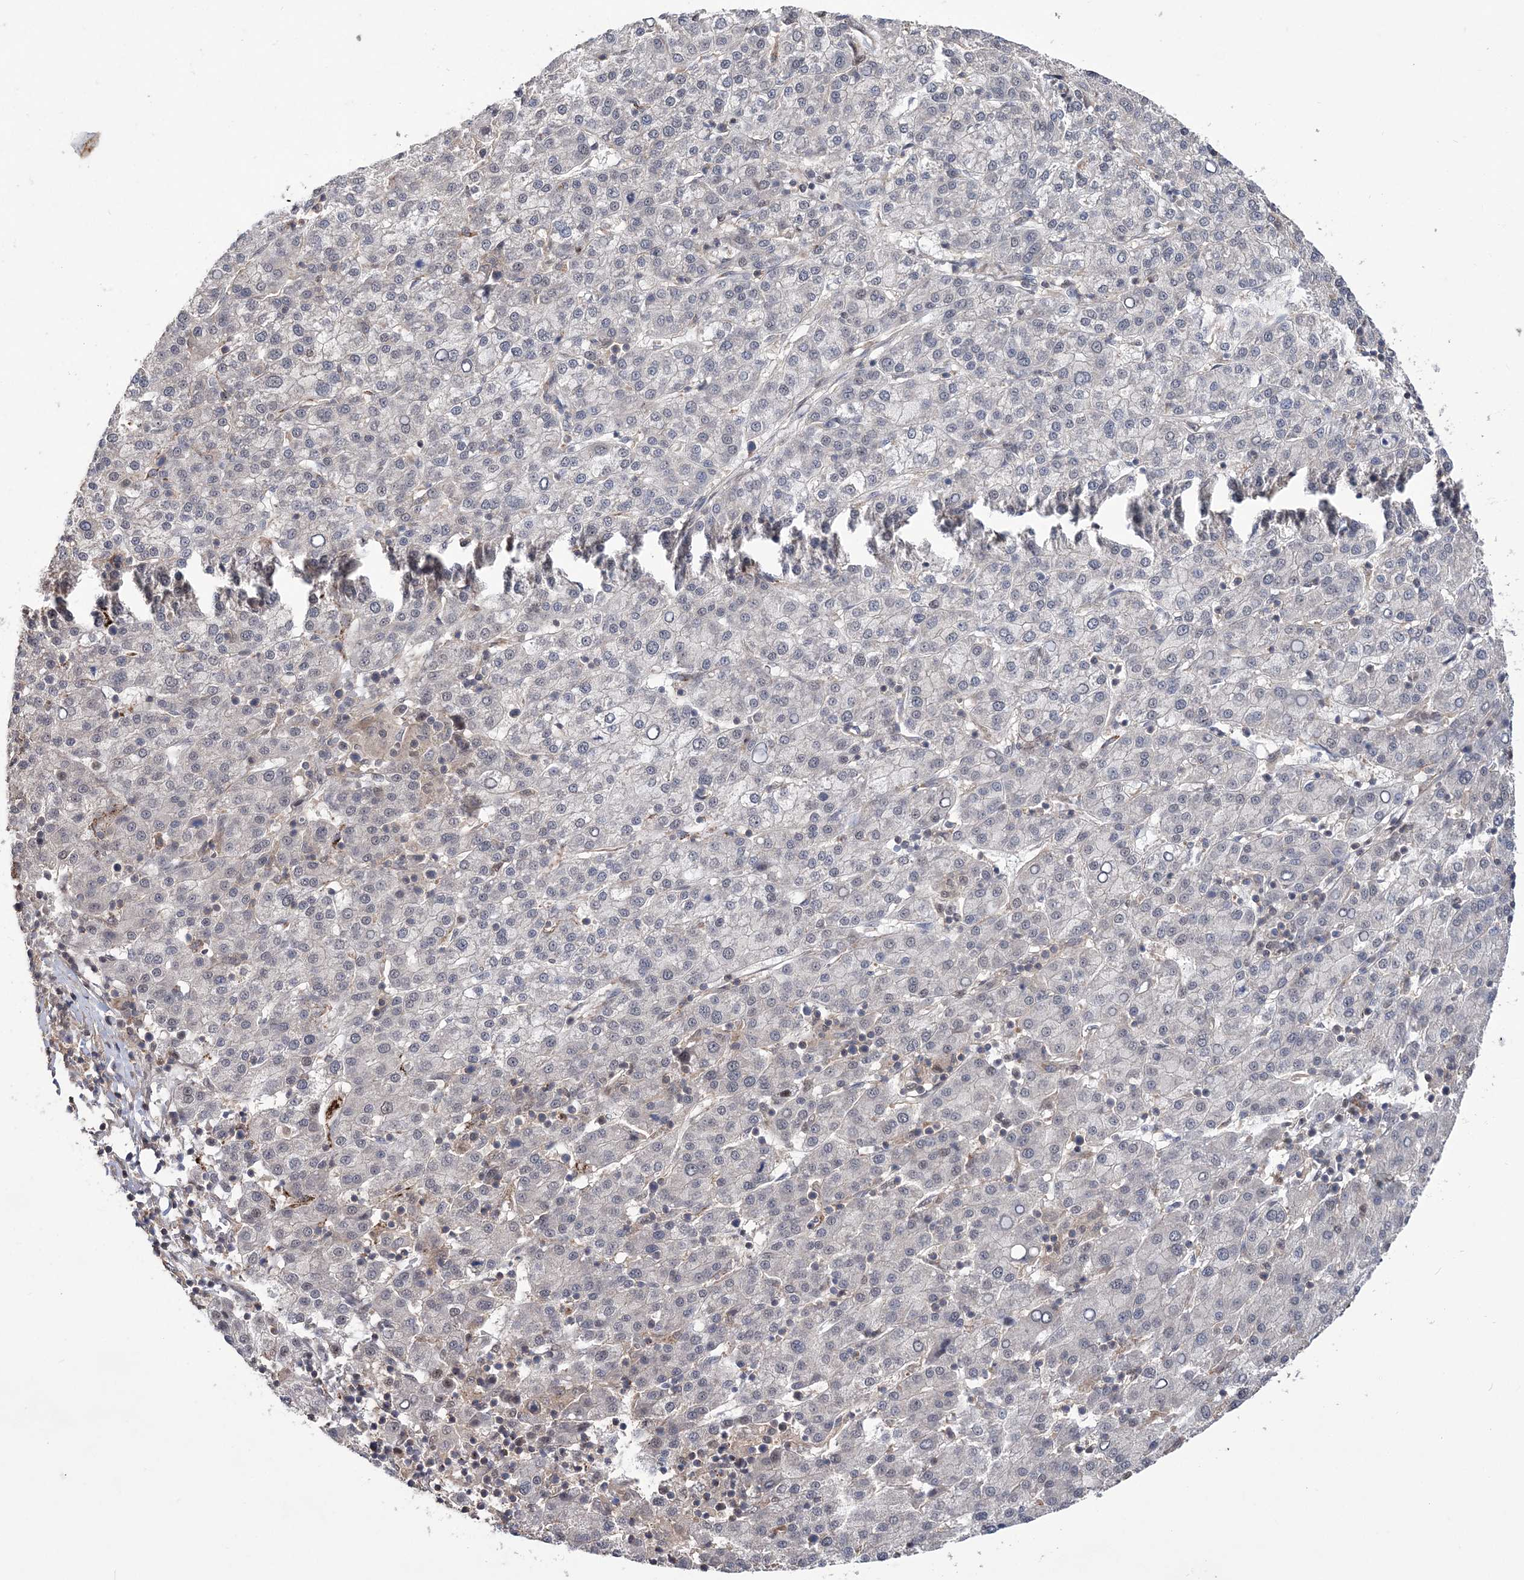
{"staining": {"intensity": "negative", "quantity": "none", "location": "none"}, "tissue": "liver cancer", "cell_type": "Tumor cells", "image_type": "cancer", "snomed": [{"axis": "morphology", "description": "Carcinoma, Hepatocellular, NOS"}, {"axis": "topography", "description": "Liver"}], "caption": "DAB immunohistochemical staining of hepatocellular carcinoma (liver) displays no significant staining in tumor cells.", "gene": "BOD1L1", "patient": {"sex": "female", "age": 58}}